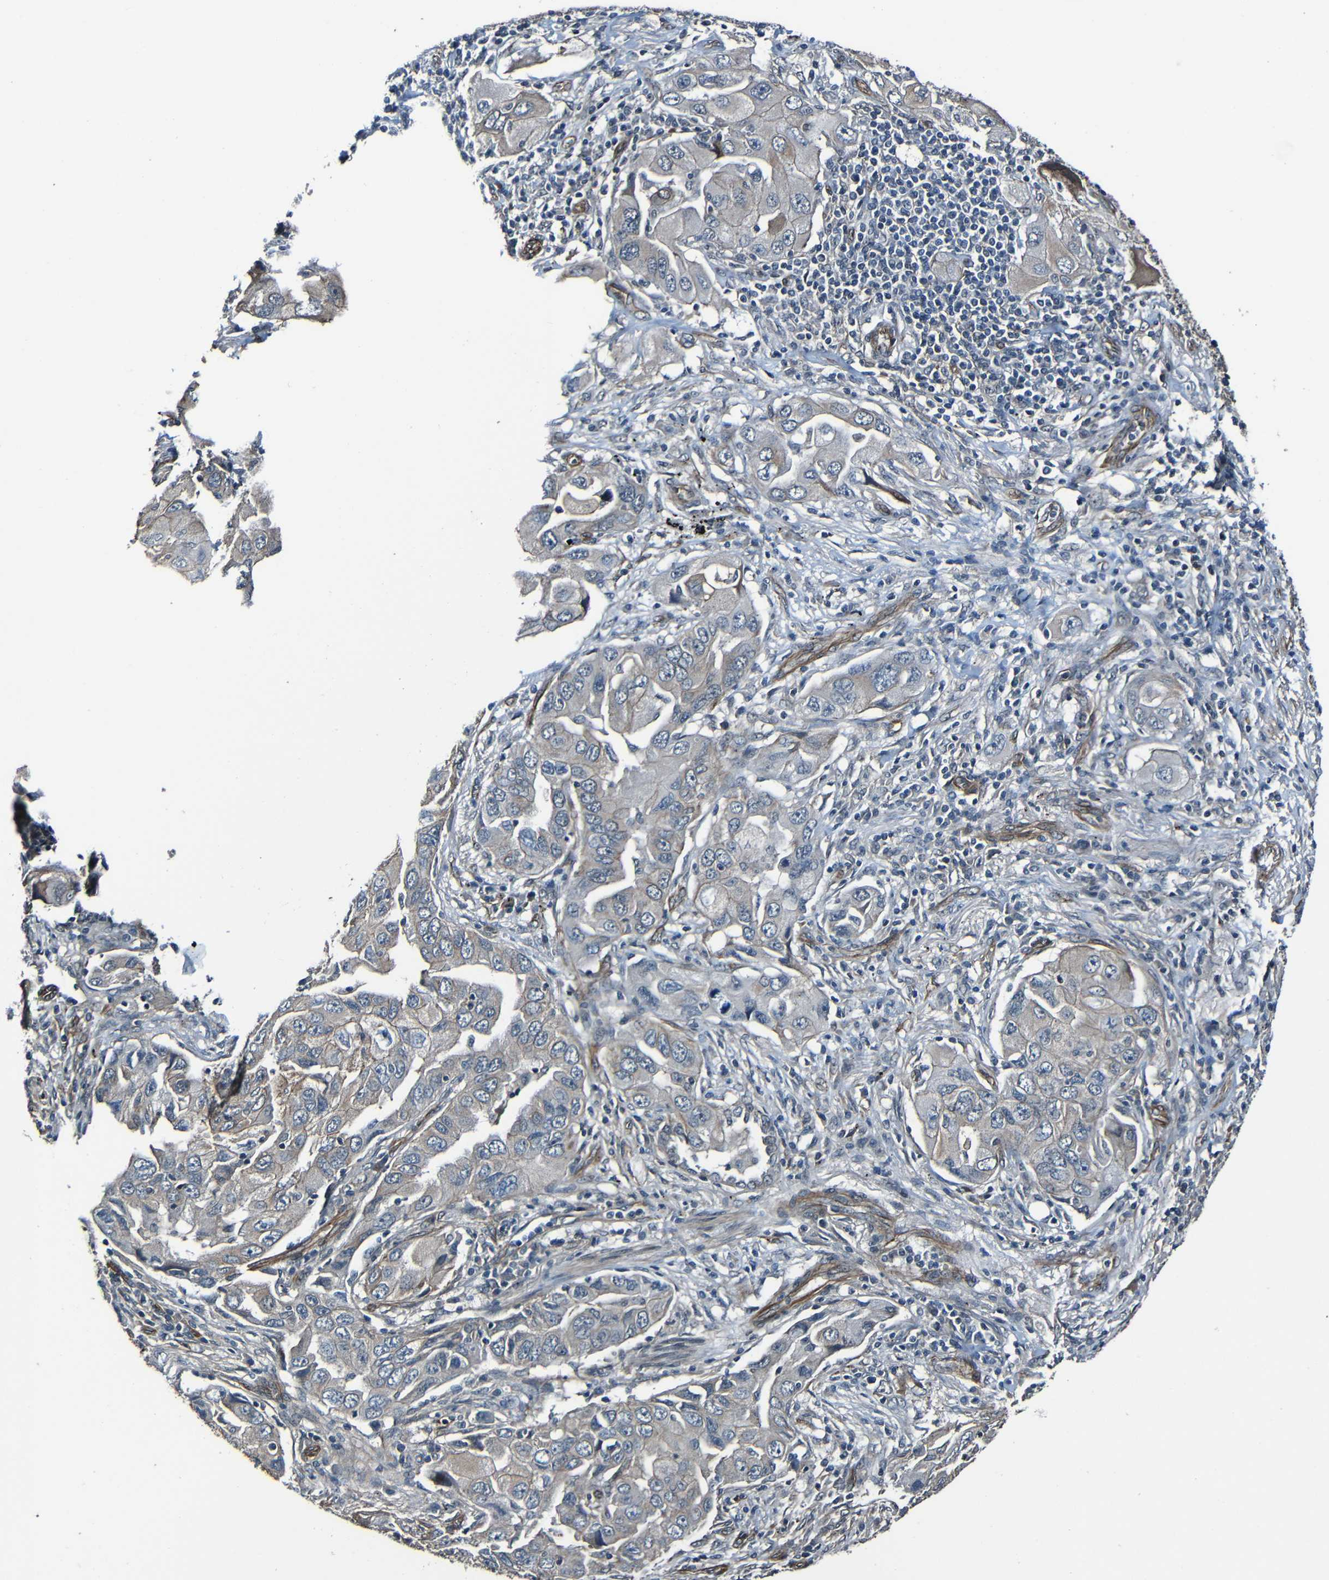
{"staining": {"intensity": "moderate", "quantity": "<25%", "location": "cytoplasmic/membranous"}, "tissue": "lung cancer", "cell_type": "Tumor cells", "image_type": "cancer", "snomed": [{"axis": "morphology", "description": "Adenocarcinoma, NOS"}, {"axis": "topography", "description": "Lung"}], "caption": "Human adenocarcinoma (lung) stained for a protein (brown) reveals moderate cytoplasmic/membranous positive staining in about <25% of tumor cells.", "gene": "LGR5", "patient": {"sex": "female", "age": 65}}